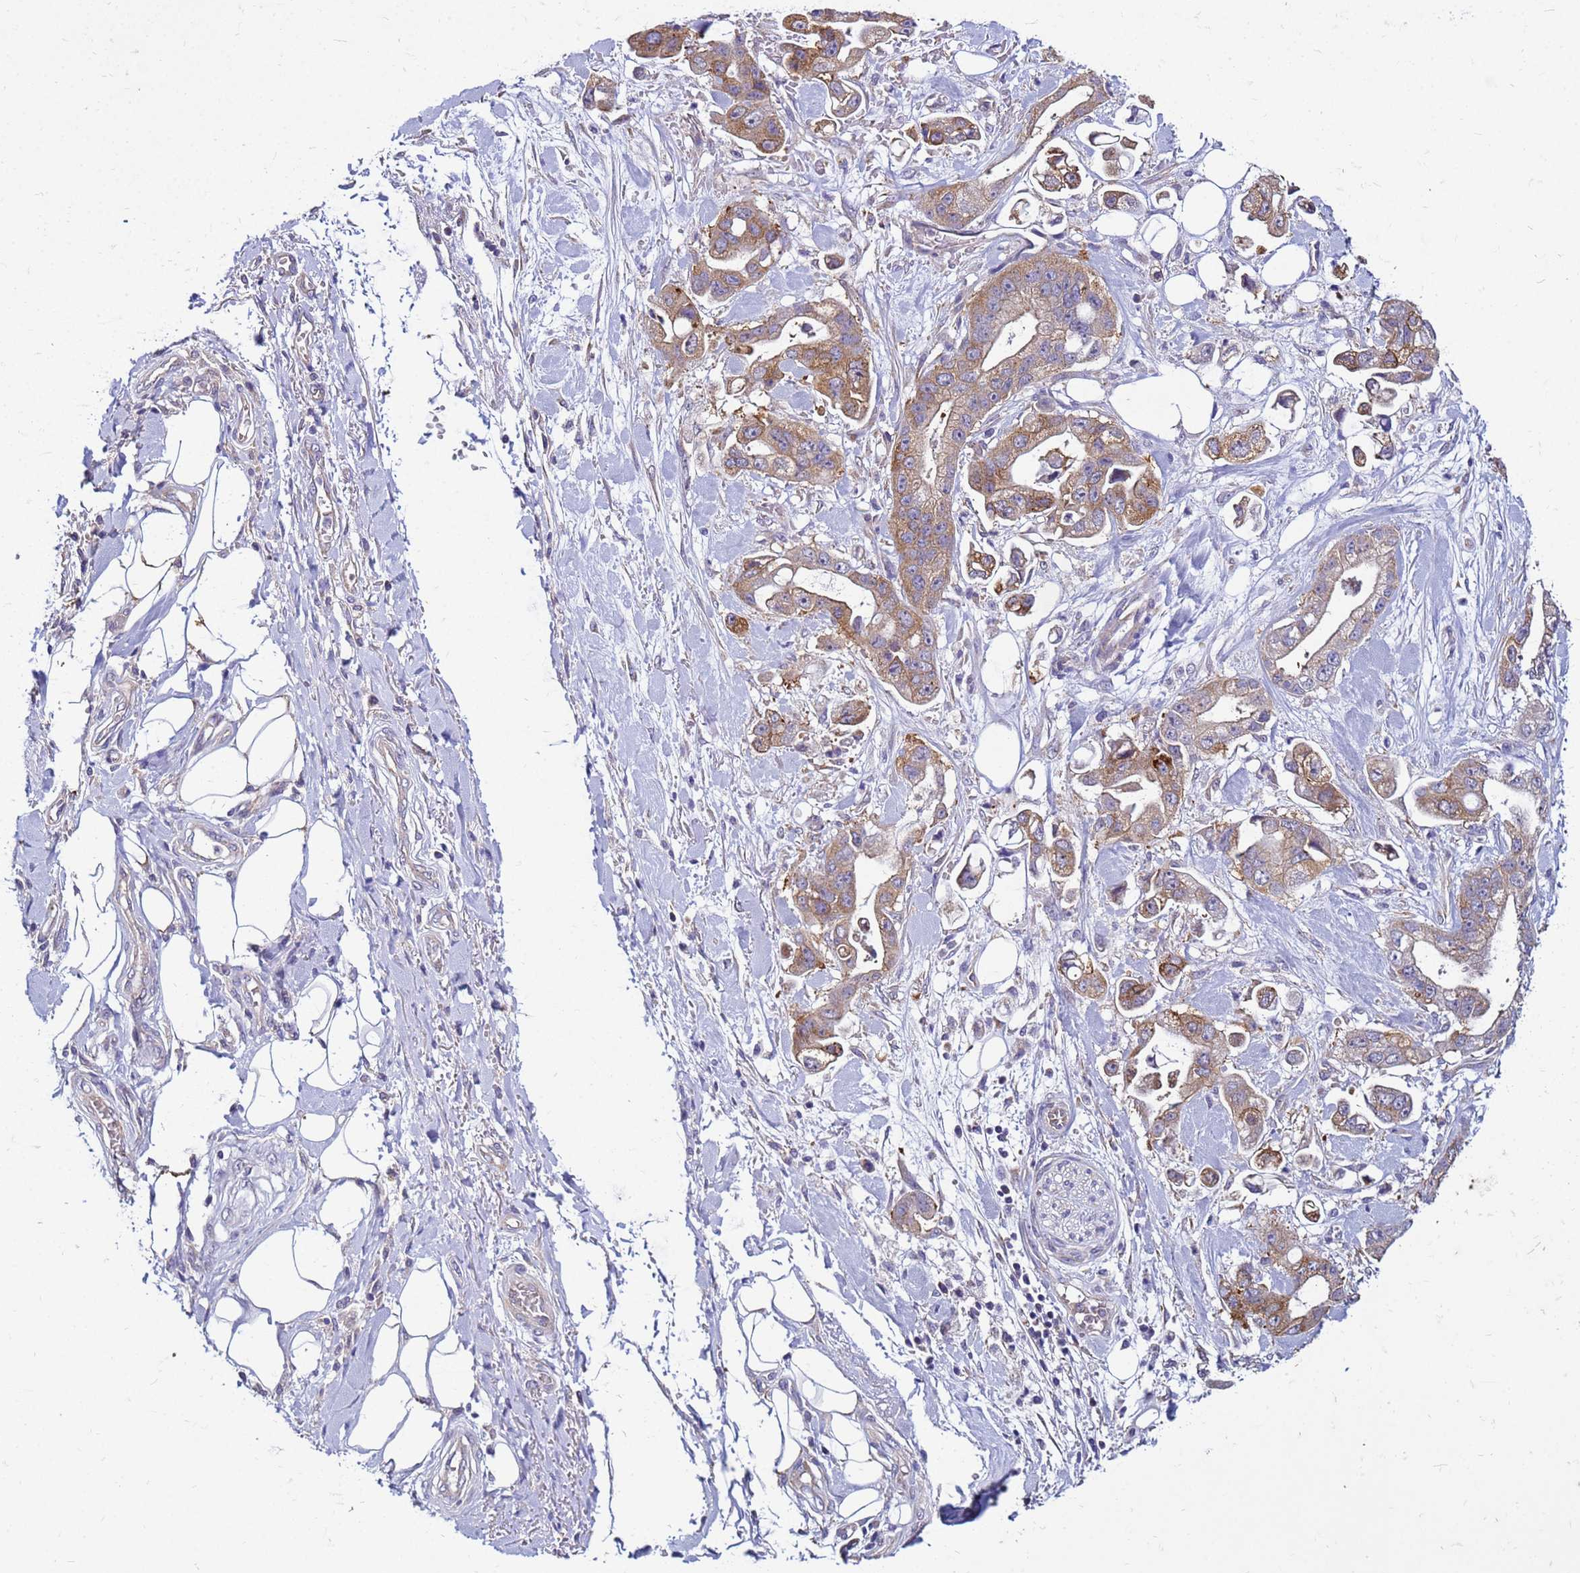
{"staining": {"intensity": "moderate", "quantity": ">75%", "location": "cytoplasmic/membranous"}, "tissue": "stomach cancer", "cell_type": "Tumor cells", "image_type": "cancer", "snomed": [{"axis": "morphology", "description": "Adenocarcinoma, NOS"}, {"axis": "topography", "description": "Stomach"}], "caption": "Adenocarcinoma (stomach) stained with immunohistochemistry shows moderate cytoplasmic/membranous staining in about >75% of tumor cells.", "gene": "PKD1", "patient": {"sex": "male", "age": 62}}